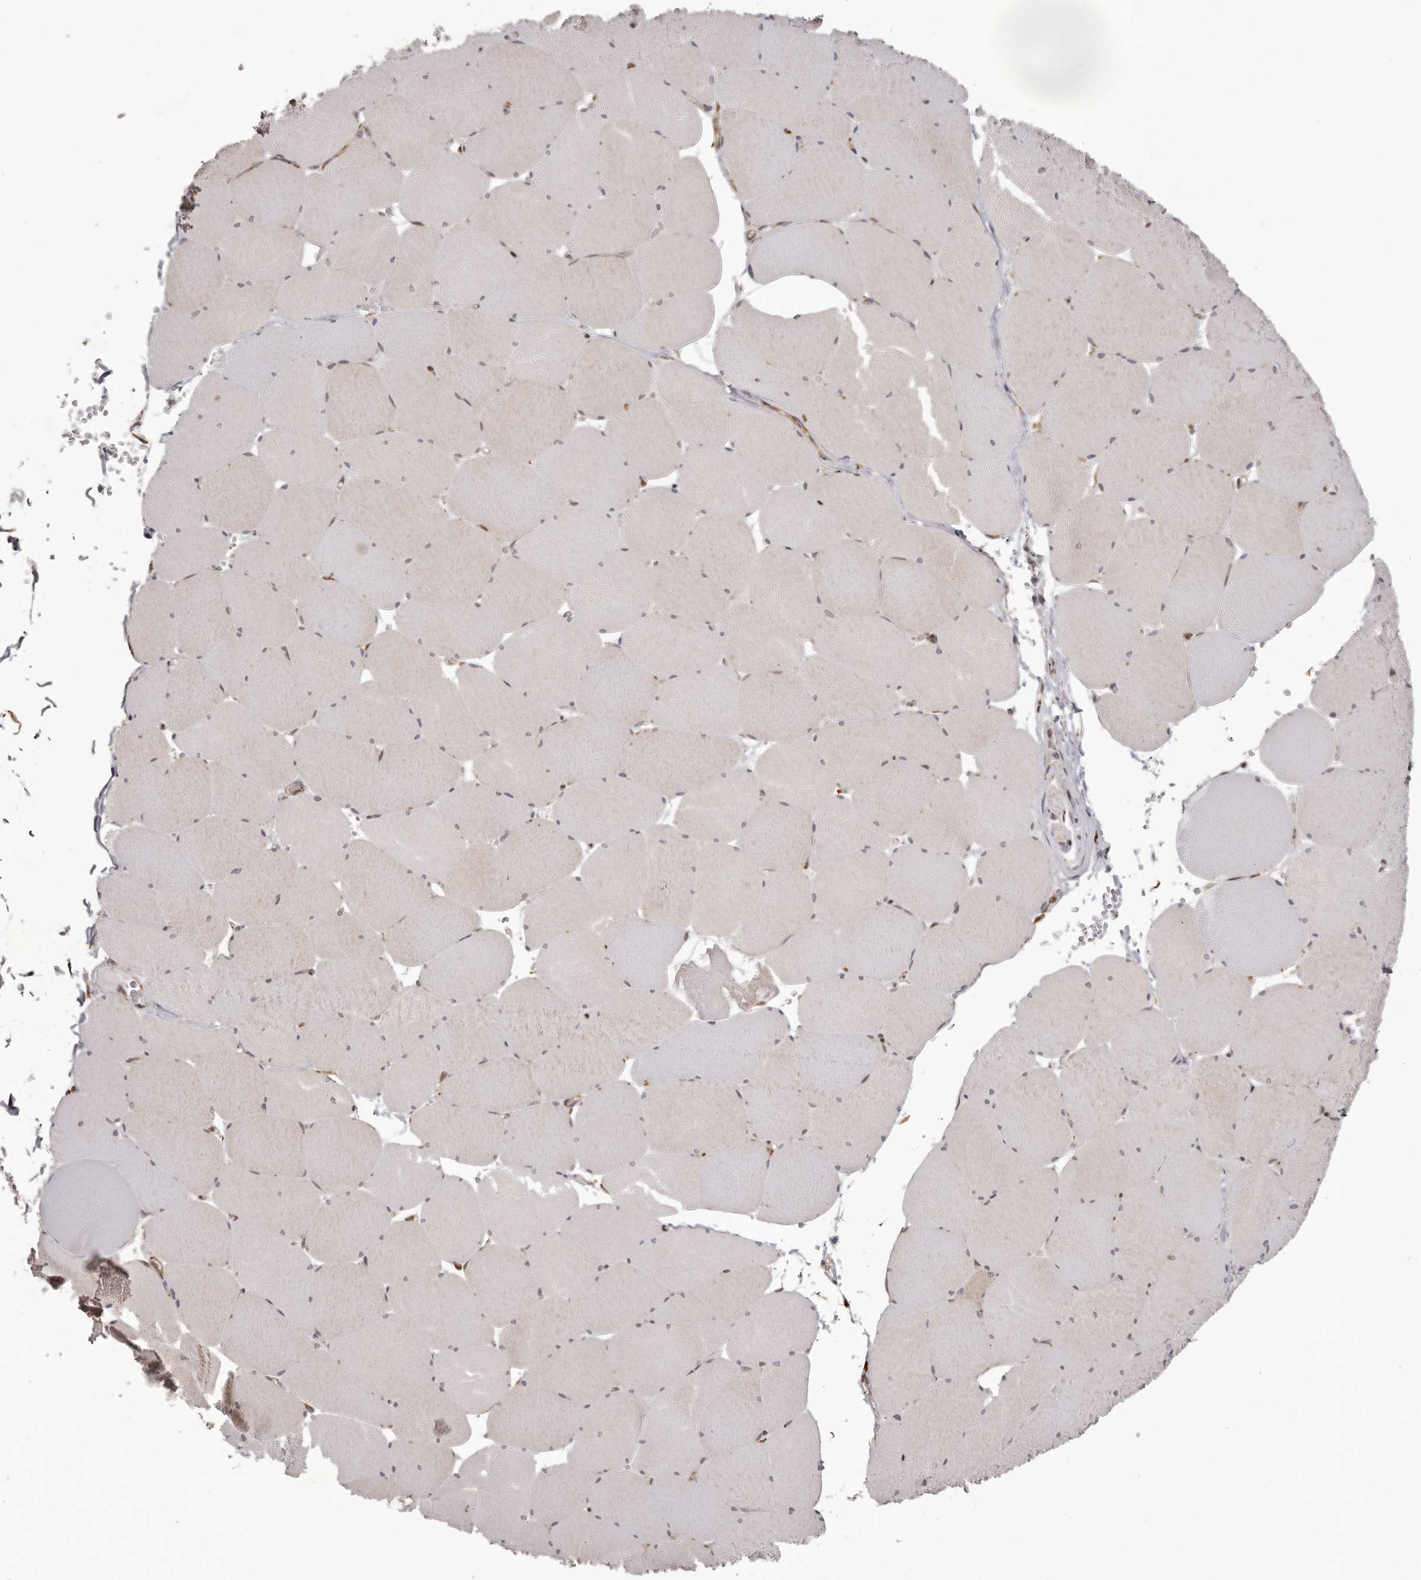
{"staining": {"intensity": "moderate", "quantity": "25%-75%", "location": "cytoplasmic/membranous"}, "tissue": "skeletal muscle", "cell_type": "Myocytes", "image_type": "normal", "snomed": [{"axis": "morphology", "description": "Normal tissue, NOS"}, {"axis": "topography", "description": "Skeletal muscle"}, {"axis": "topography", "description": "Head-Neck"}], "caption": "Immunohistochemical staining of normal human skeletal muscle reveals 25%-75% levels of moderate cytoplasmic/membranous protein positivity in approximately 25%-75% of myocytes. Nuclei are stained in blue.", "gene": "NUP43", "patient": {"sex": "male", "age": 66}}